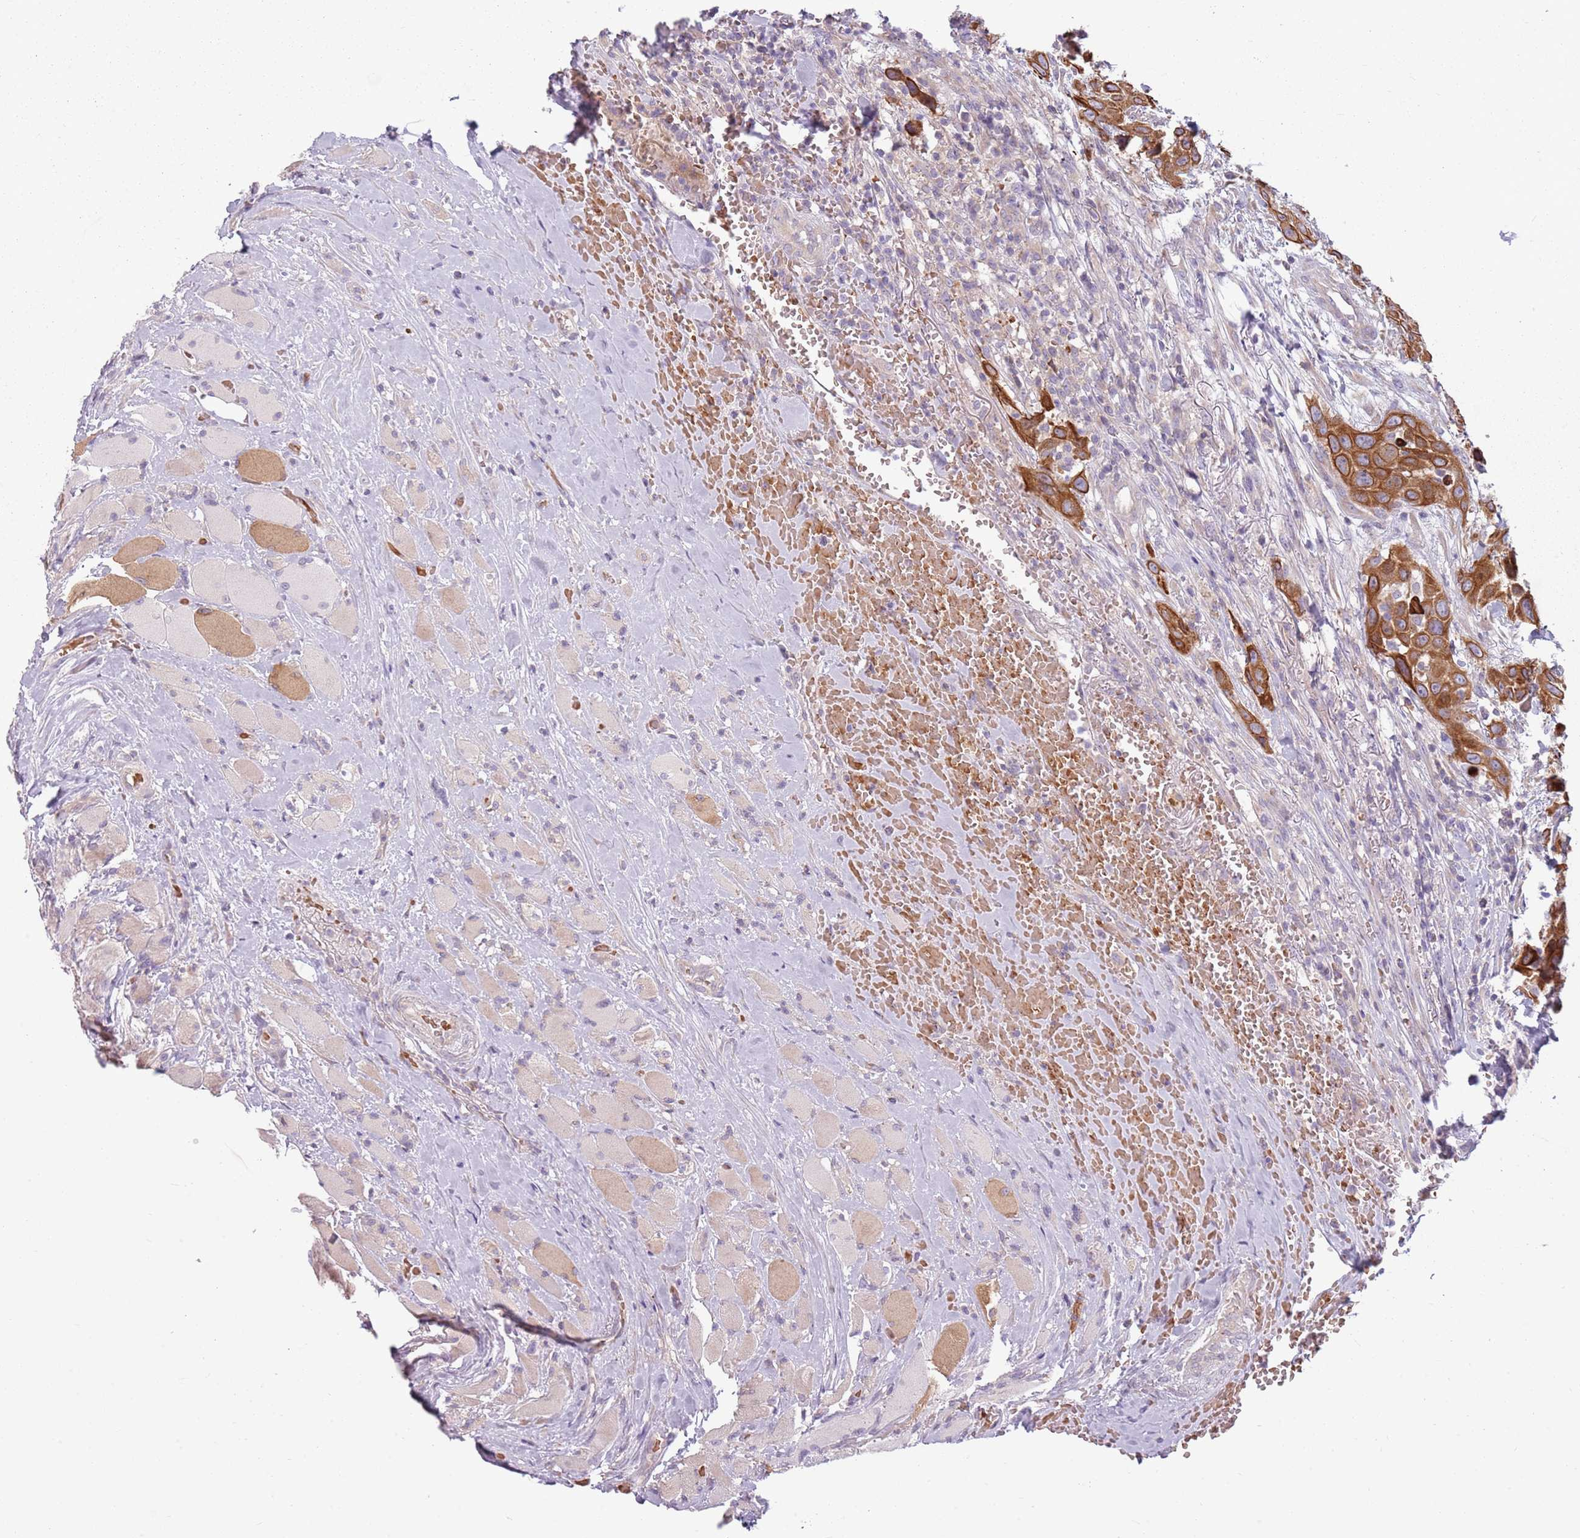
{"staining": {"intensity": "strong", "quantity": ">75%", "location": "cytoplasmic/membranous"}, "tissue": "head and neck cancer", "cell_type": "Tumor cells", "image_type": "cancer", "snomed": [{"axis": "morphology", "description": "Squamous cell carcinoma, NOS"}, {"axis": "topography", "description": "Head-Neck"}], "caption": "Head and neck squamous cell carcinoma was stained to show a protein in brown. There is high levels of strong cytoplasmic/membranous staining in about >75% of tumor cells.", "gene": "HSPA14", "patient": {"sex": "male", "age": 81}}